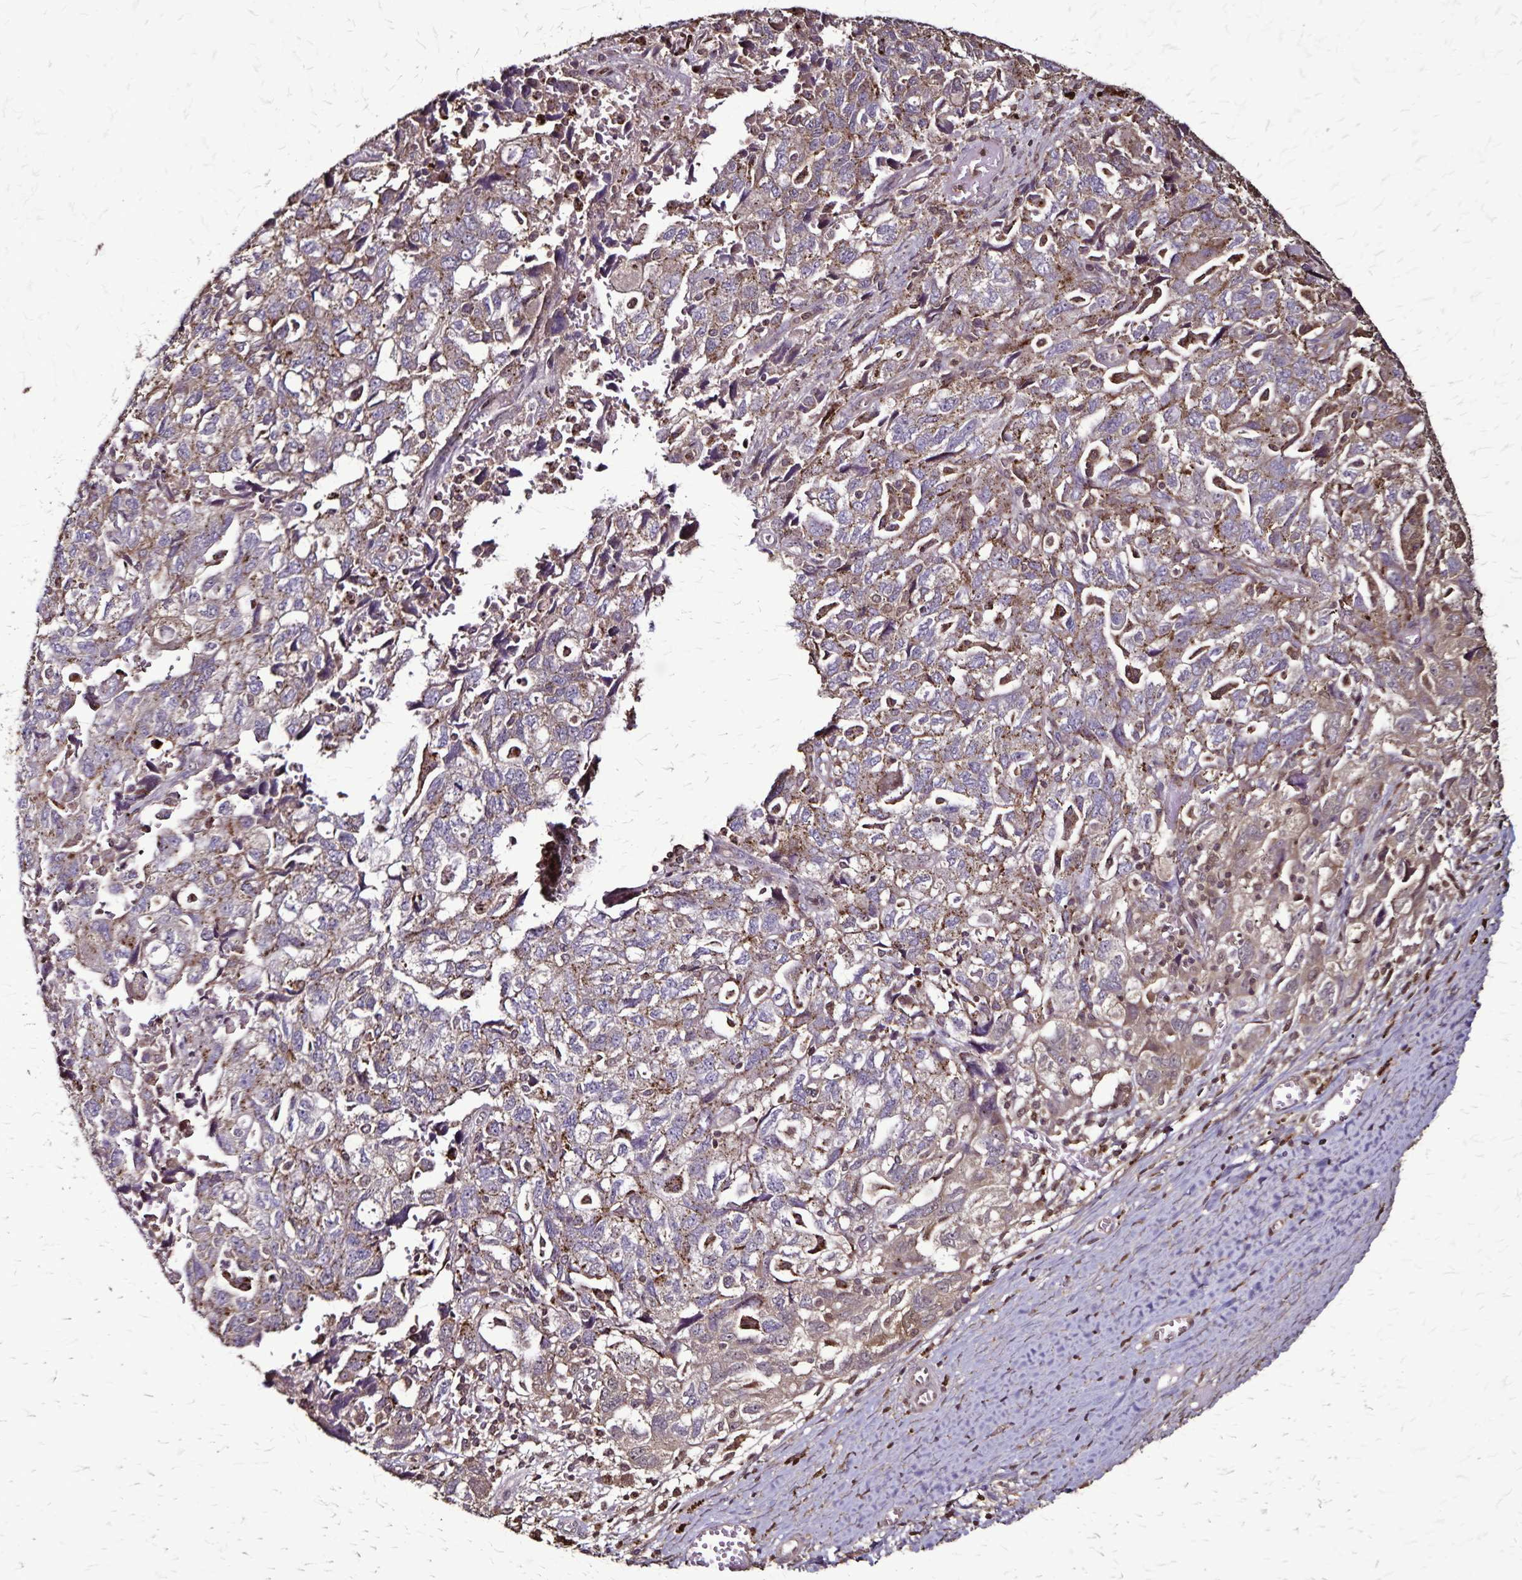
{"staining": {"intensity": "weak", "quantity": "25%-75%", "location": "cytoplasmic/membranous"}, "tissue": "ovarian cancer", "cell_type": "Tumor cells", "image_type": "cancer", "snomed": [{"axis": "morphology", "description": "Carcinoma, NOS"}, {"axis": "morphology", "description": "Cystadenocarcinoma, serous, NOS"}, {"axis": "topography", "description": "Ovary"}], "caption": "A low amount of weak cytoplasmic/membranous expression is present in about 25%-75% of tumor cells in serous cystadenocarcinoma (ovarian) tissue. The staining was performed using DAB, with brown indicating positive protein expression. Nuclei are stained blue with hematoxylin.", "gene": "CHMP1B", "patient": {"sex": "female", "age": 69}}